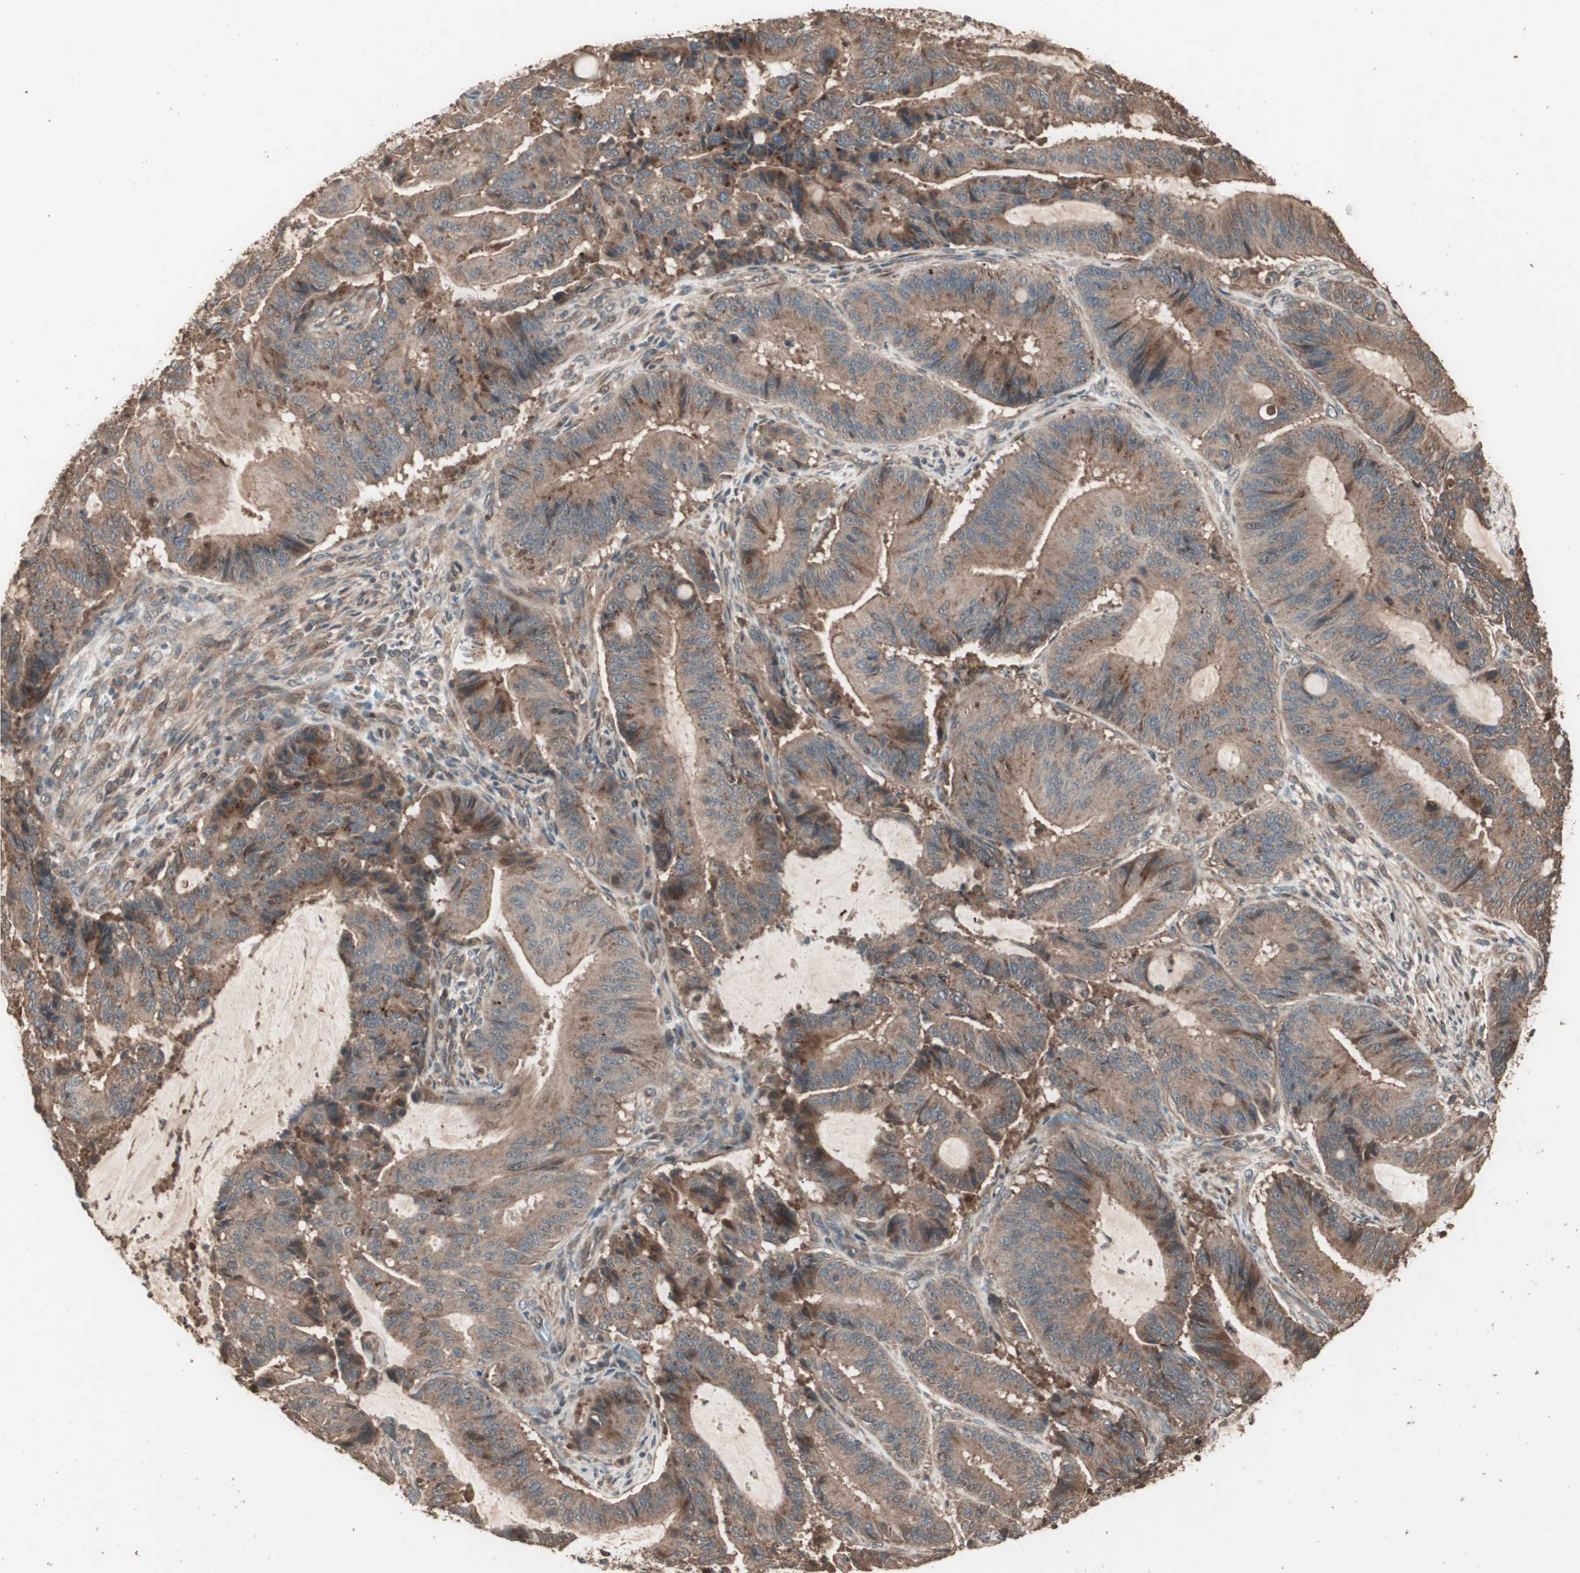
{"staining": {"intensity": "moderate", "quantity": ">75%", "location": "cytoplasmic/membranous"}, "tissue": "liver cancer", "cell_type": "Tumor cells", "image_type": "cancer", "snomed": [{"axis": "morphology", "description": "Cholangiocarcinoma"}, {"axis": "topography", "description": "Liver"}], "caption": "Tumor cells exhibit medium levels of moderate cytoplasmic/membranous positivity in about >75% of cells in human cholangiocarcinoma (liver).", "gene": "CCN4", "patient": {"sex": "female", "age": 73}}